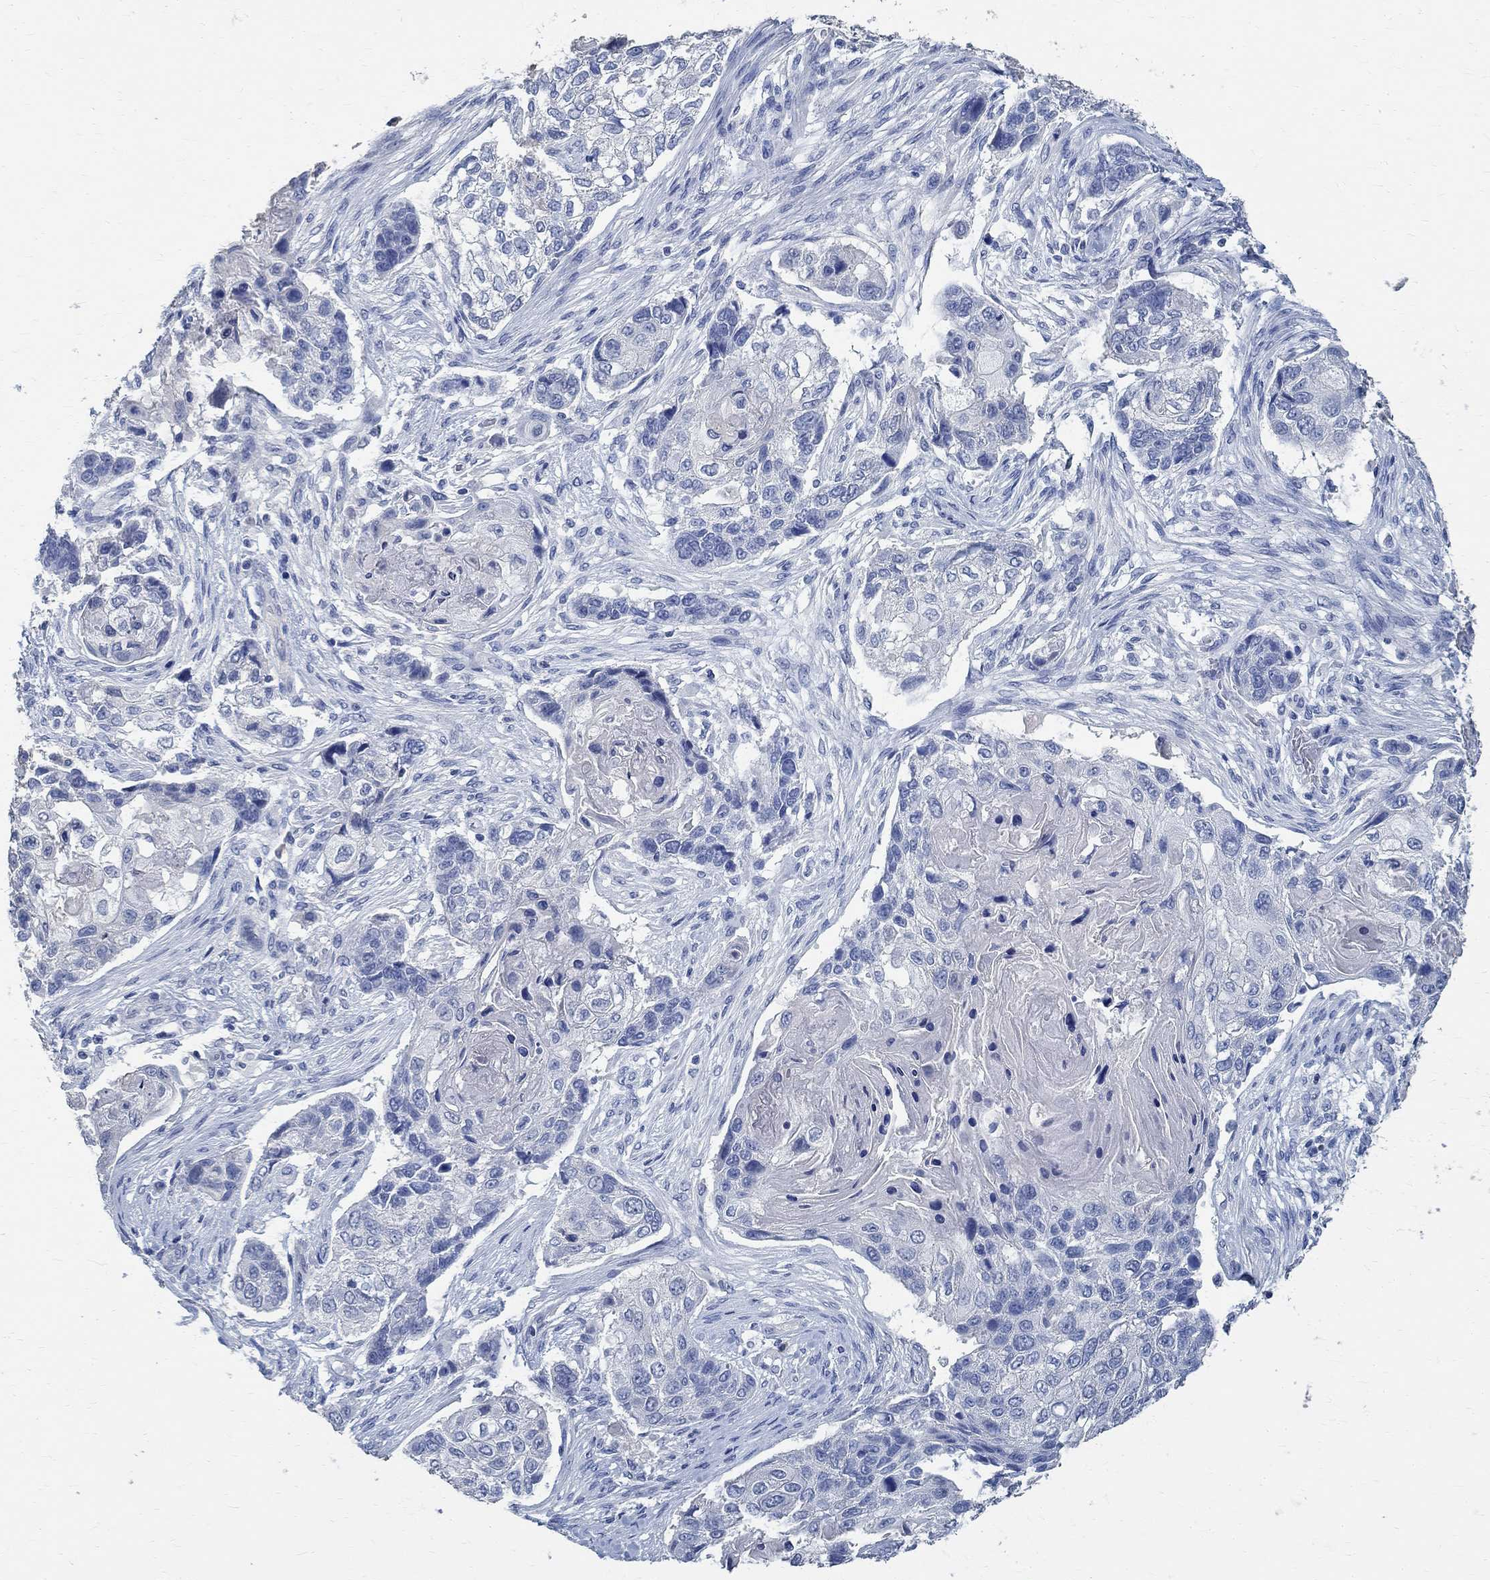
{"staining": {"intensity": "negative", "quantity": "none", "location": "none"}, "tissue": "lung cancer", "cell_type": "Tumor cells", "image_type": "cancer", "snomed": [{"axis": "morphology", "description": "Normal tissue, NOS"}, {"axis": "morphology", "description": "Squamous cell carcinoma, NOS"}, {"axis": "topography", "description": "Bronchus"}, {"axis": "topography", "description": "Lung"}], "caption": "A micrograph of lung cancer (squamous cell carcinoma) stained for a protein displays no brown staining in tumor cells.", "gene": "PRX", "patient": {"sex": "male", "age": 69}}